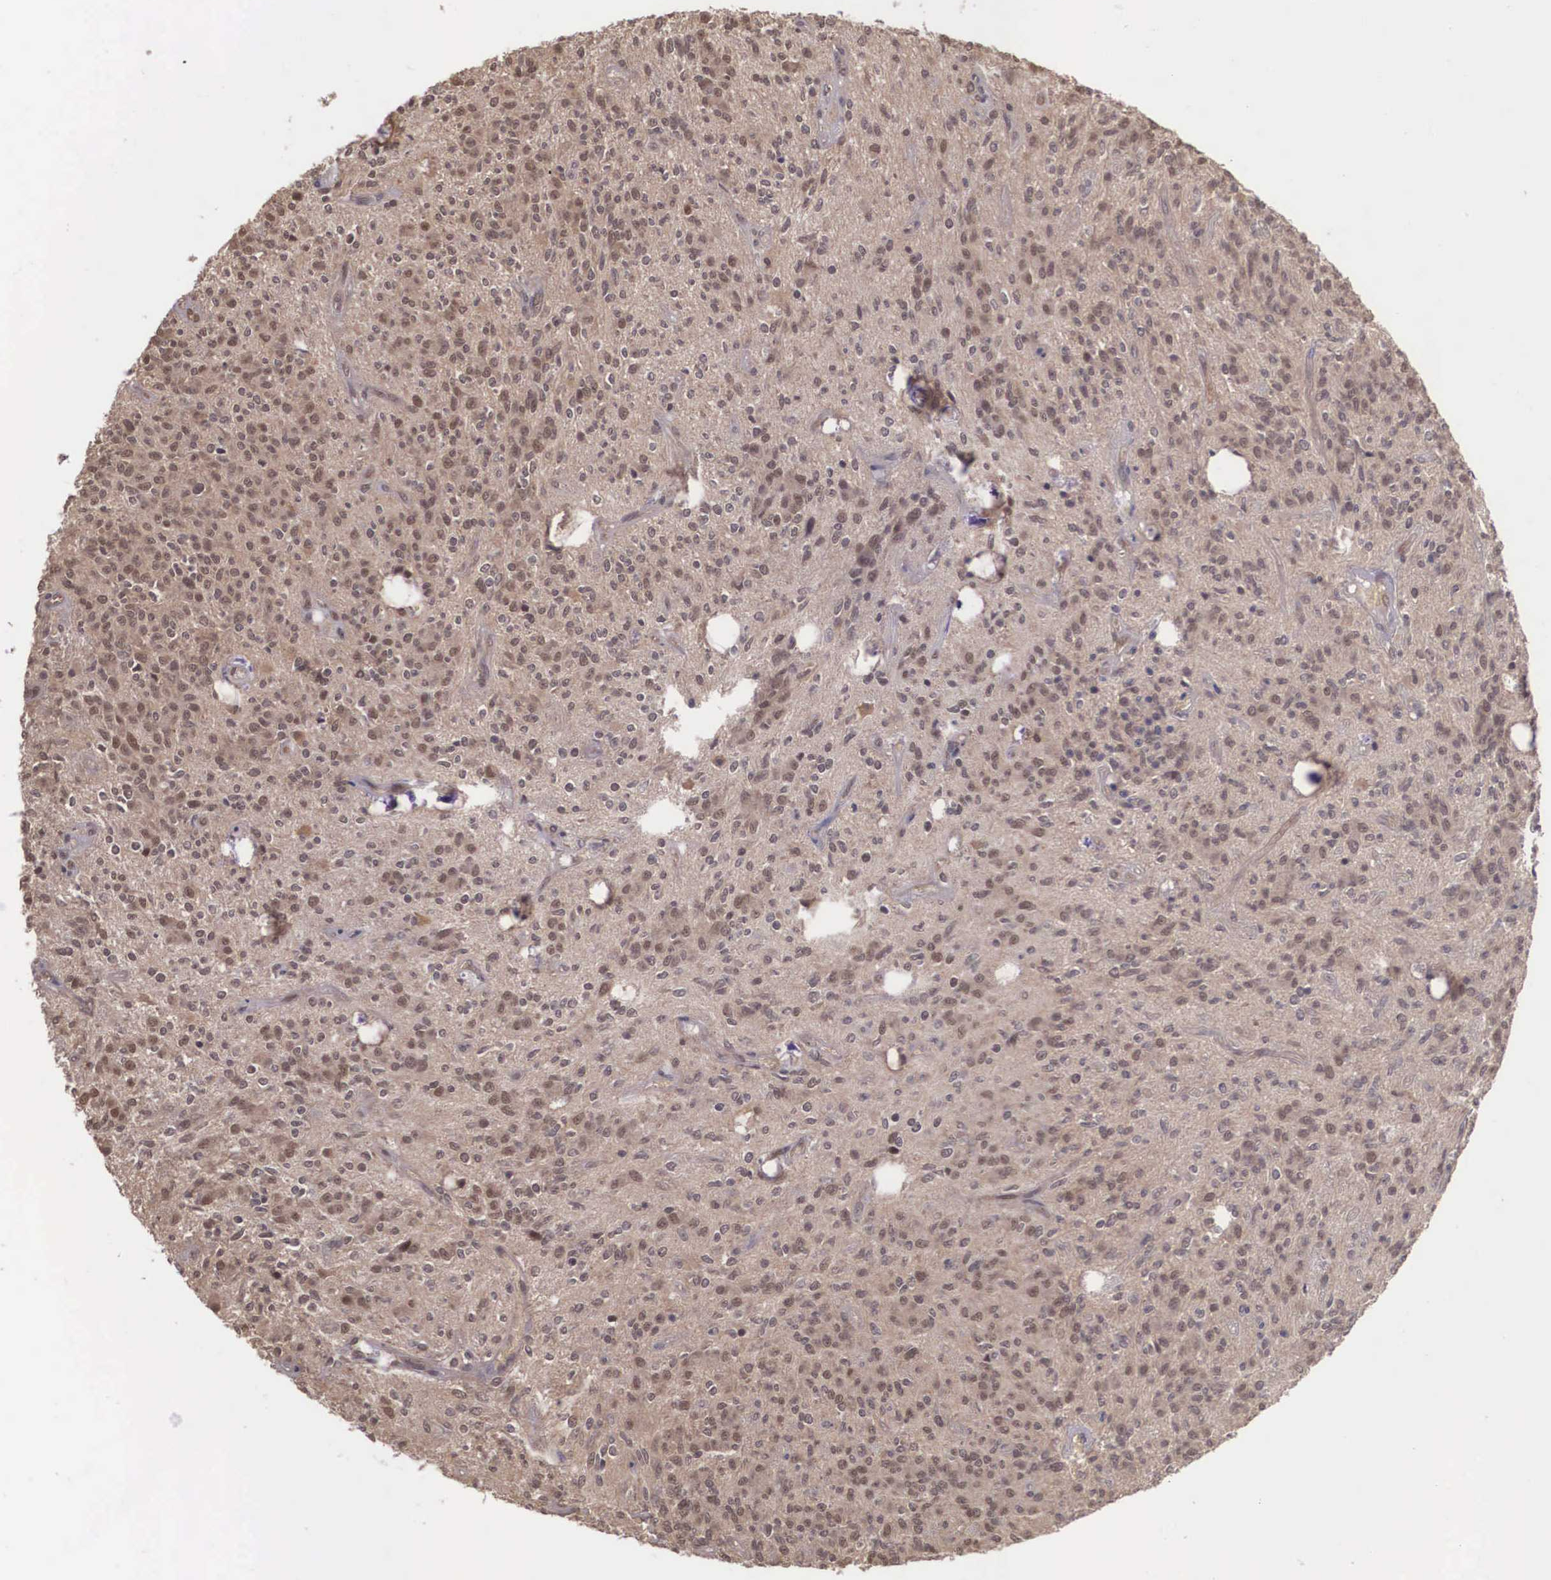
{"staining": {"intensity": "weak", "quantity": ">75%", "location": "cytoplasmic/membranous"}, "tissue": "glioma", "cell_type": "Tumor cells", "image_type": "cancer", "snomed": [{"axis": "morphology", "description": "Glioma, malignant, Low grade"}, {"axis": "topography", "description": "Brain"}], "caption": "An image showing weak cytoplasmic/membranous staining in about >75% of tumor cells in glioma, as visualized by brown immunohistochemical staining.", "gene": "VASH1", "patient": {"sex": "female", "age": 15}}